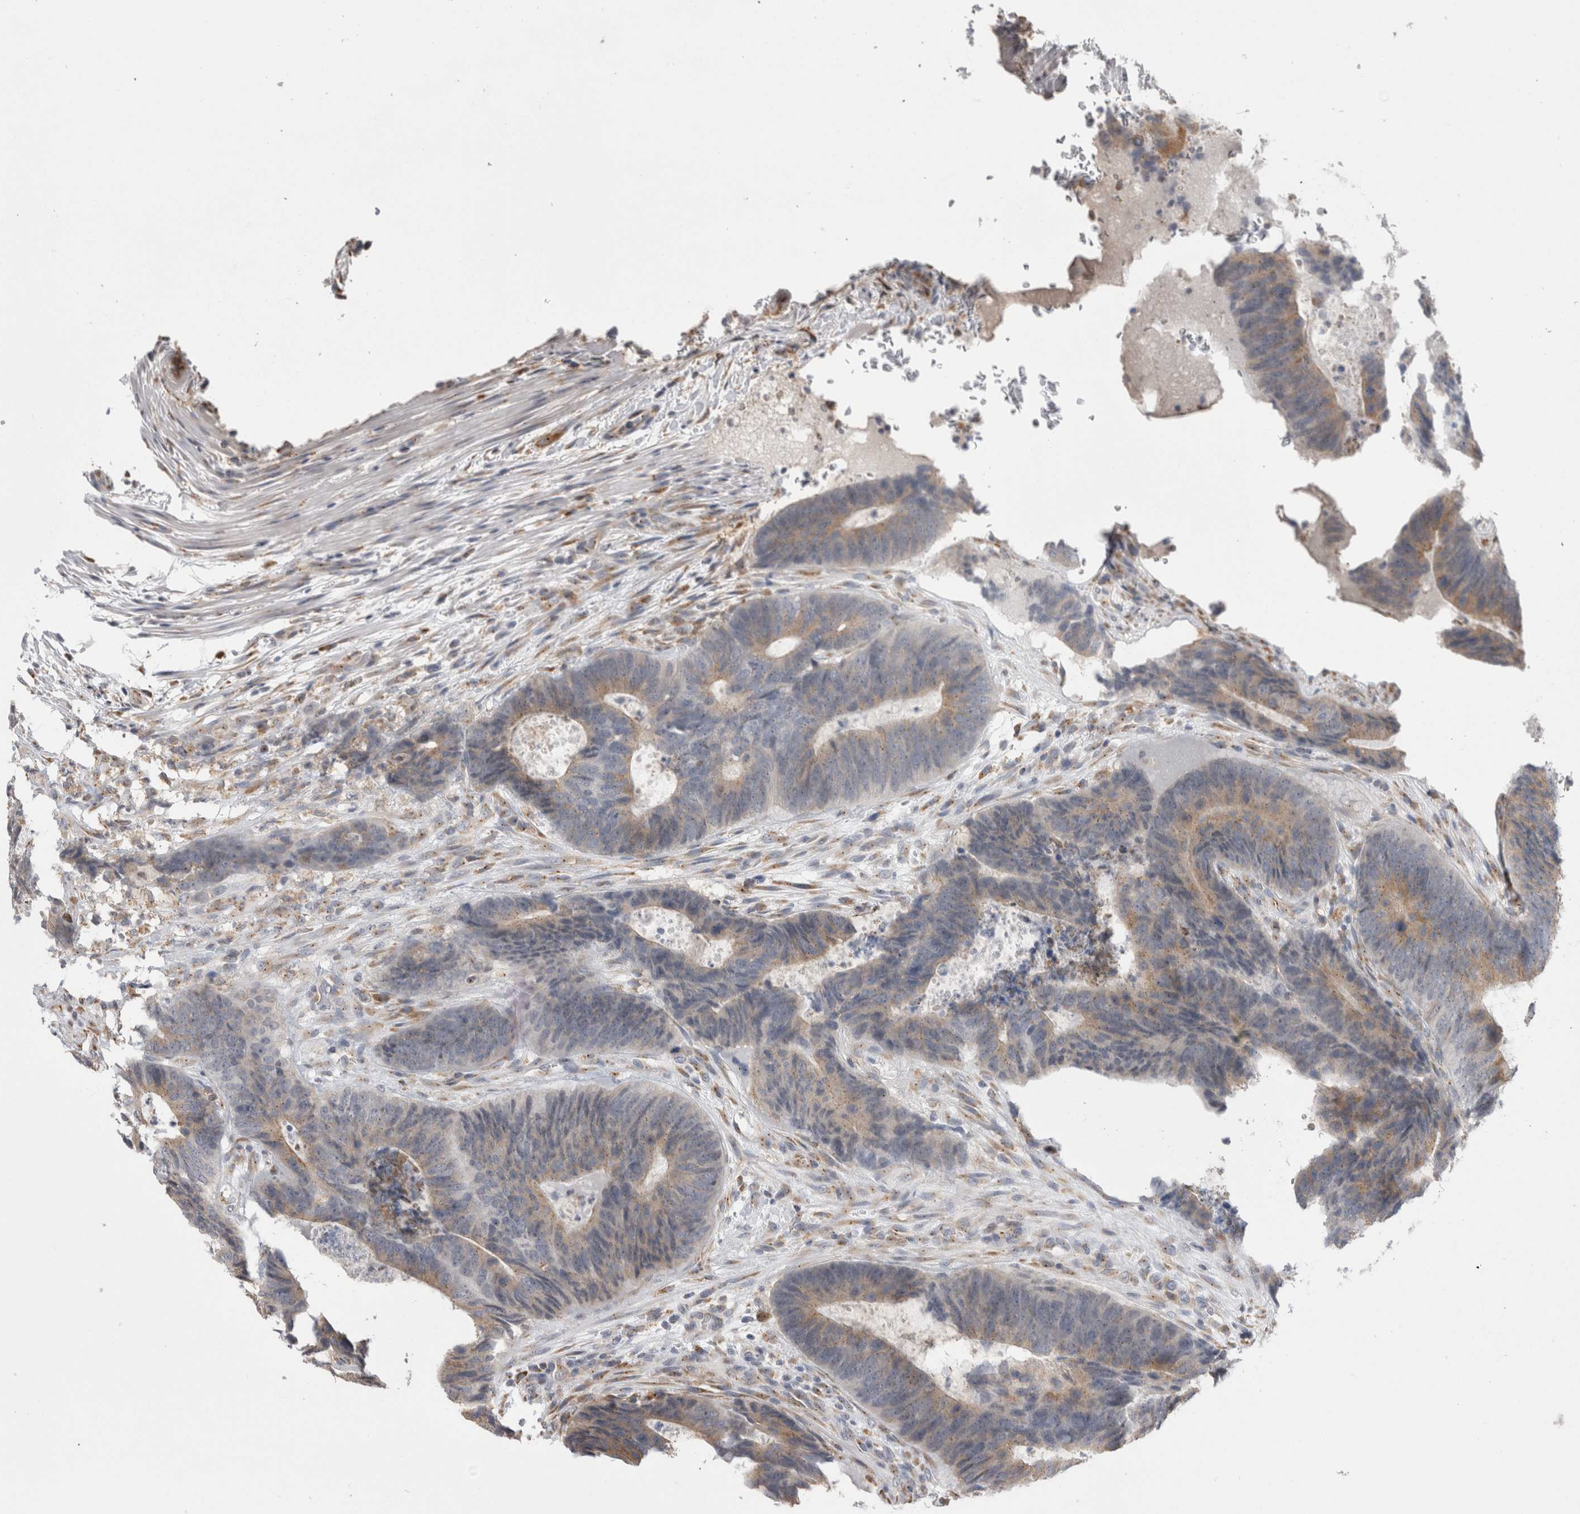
{"staining": {"intensity": "moderate", "quantity": ">75%", "location": "cytoplasmic/membranous"}, "tissue": "colorectal cancer", "cell_type": "Tumor cells", "image_type": "cancer", "snomed": [{"axis": "morphology", "description": "Adenocarcinoma, NOS"}, {"axis": "topography", "description": "Colon"}], "caption": "Colorectal cancer (adenocarcinoma) was stained to show a protein in brown. There is medium levels of moderate cytoplasmic/membranous expression in about >75% of tumor cells.", "gene": "ZNF341", "patient": {"sex": "male", "age": 56}}